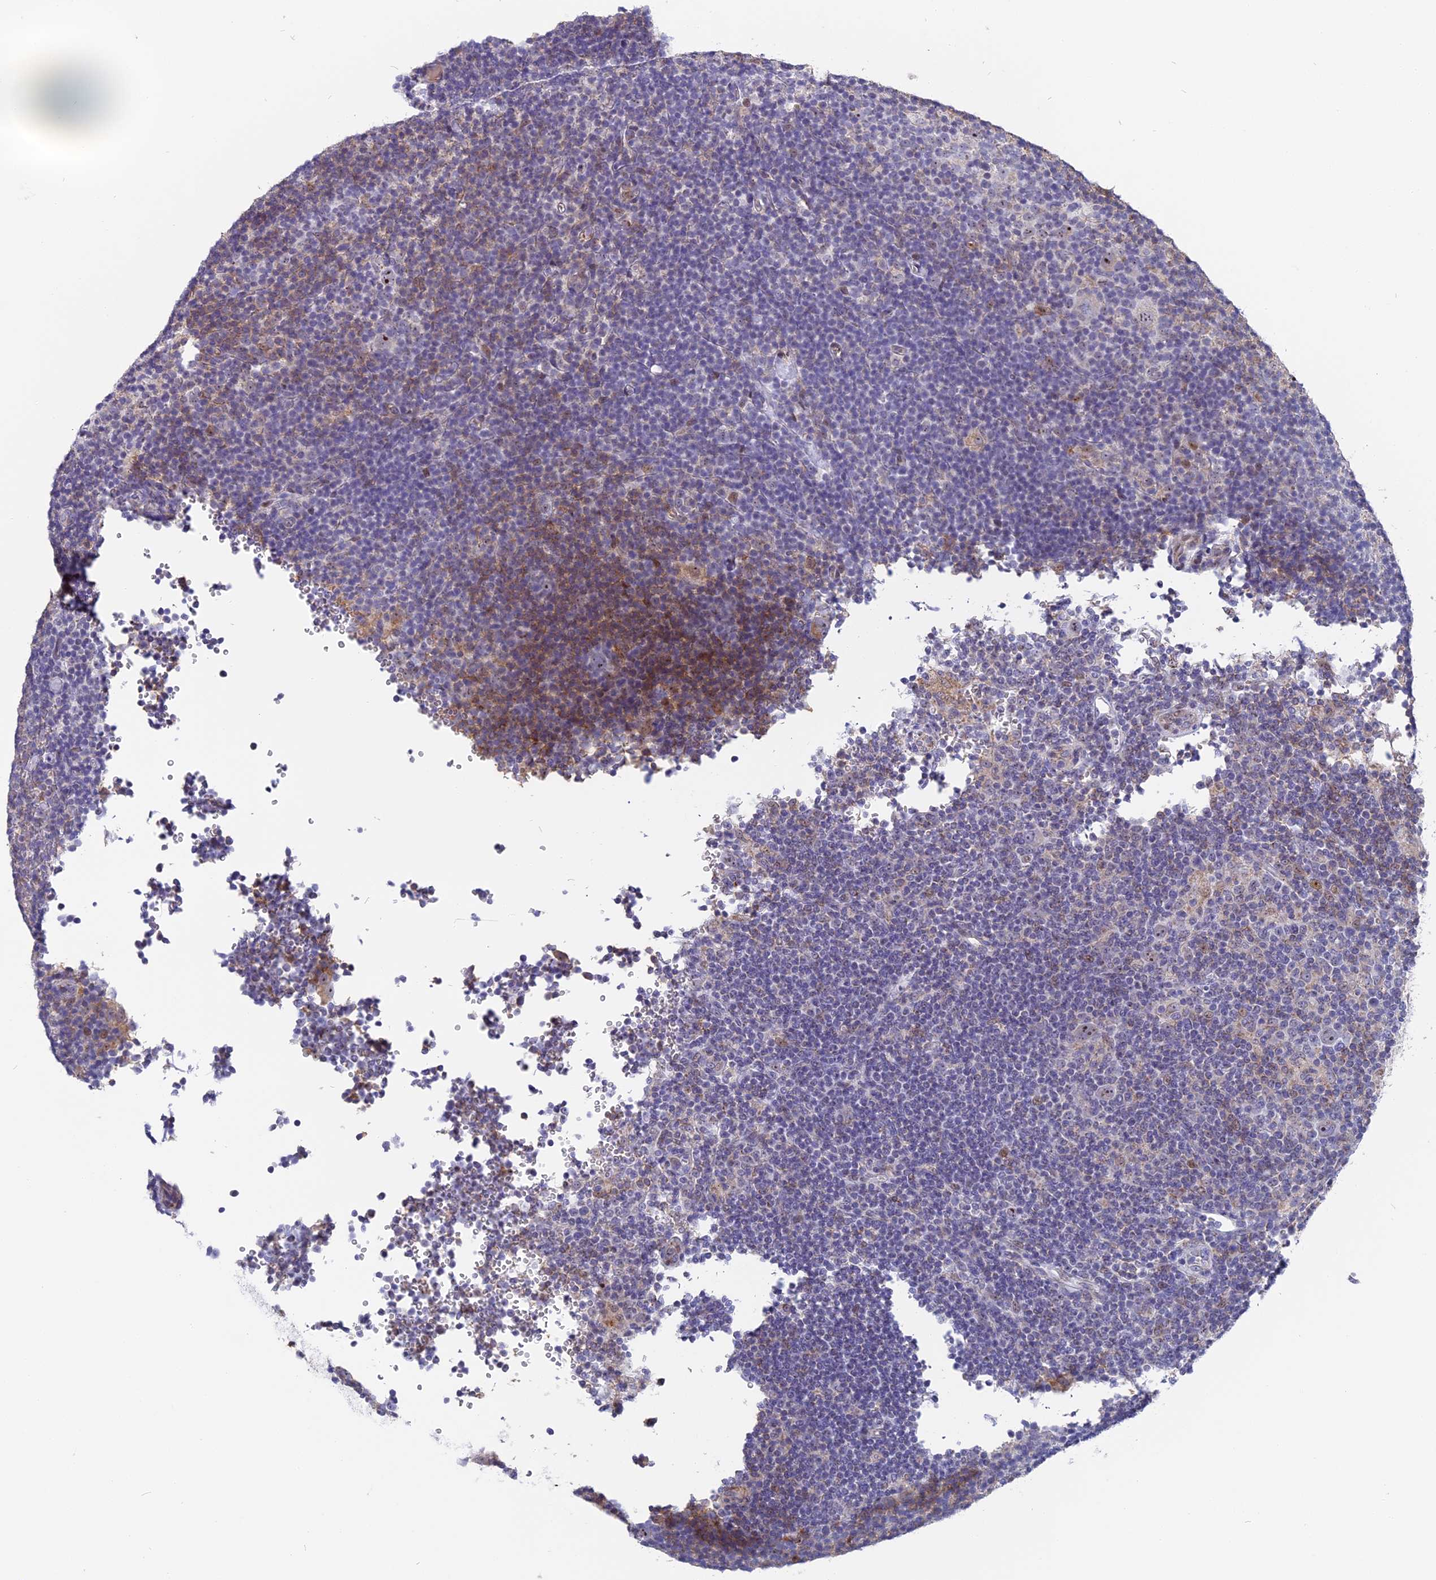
{"staining": {"intensity": "moderate", "quantity": "25%-75%", "location": "nuclear"}, "tissue": "lymphoma", "cell_type": "Tumor cells", "image_type": "cancer", "snomed": [{"axis": "morphology", "description": "Hodgkin's disease, NOS"}, {"axis": "topography", "description": "Lymph node"}], "caption": "The immunohistochemical stain highlights moderate nuclear positivity in tumor cells of lymphoma tissue. (DAB (3,3'-diaminobenzidine) = brown stain, brightfield microscopy at high magnification).", "gene": "DTWD1", "patient": {"sex": "female", "age": 57}}